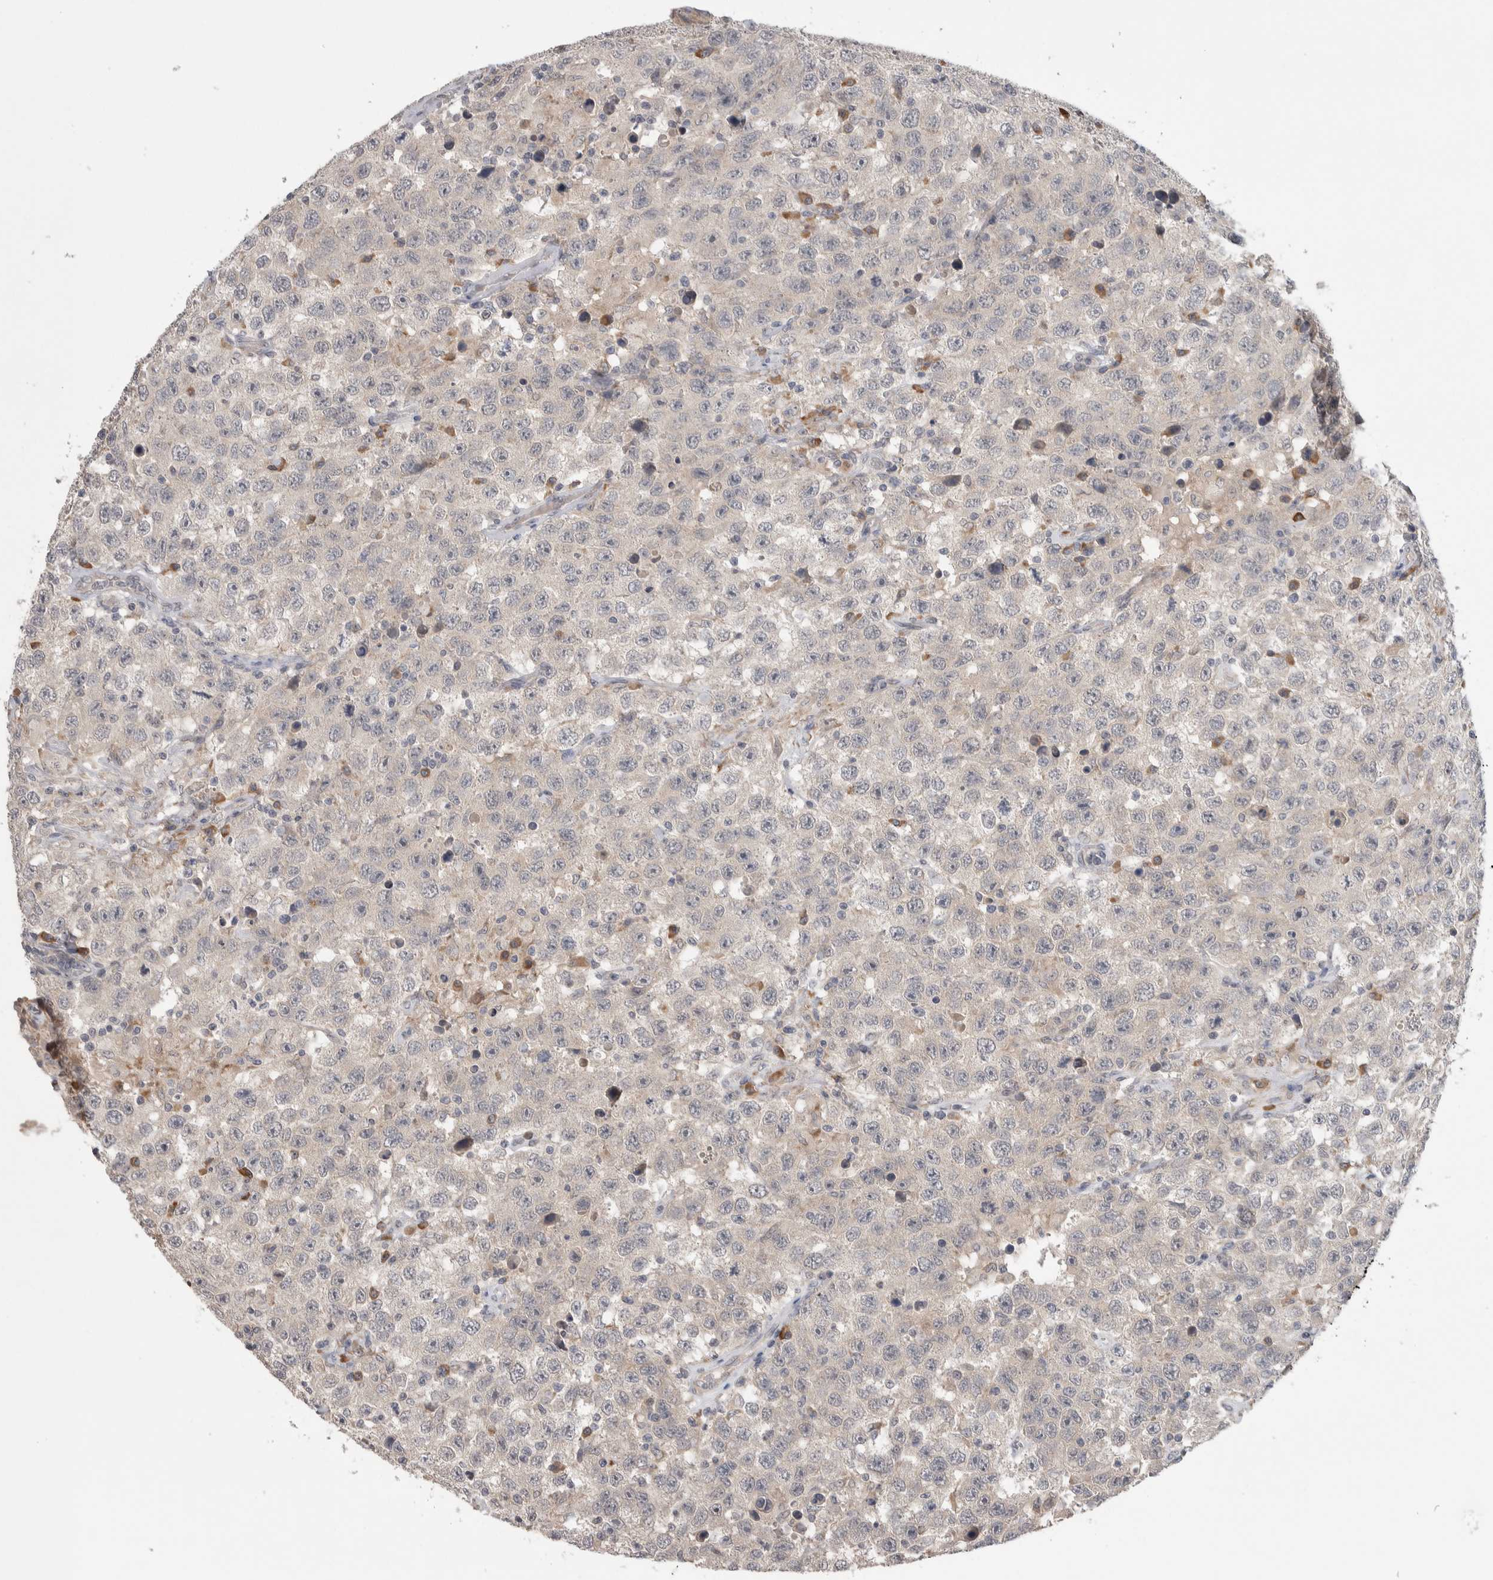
{"staining": {"intensity": "negative", "quantity": "none", "location": "none"}, "tissue": "testis cancer", "cell_type": "Tumor cells", "image_type": "cancer", "snomed": [{"axis": "morphology", "description": "Seminoma, NOS"}, {"axis": "topography", "description": "Testis"}], "caption": "Seminoma (testis) was stained to show a protein in brown. There is no significant staining in tumor cells.", "gene": "CUL2", "patient": {"sex": "male", "age": 41}}